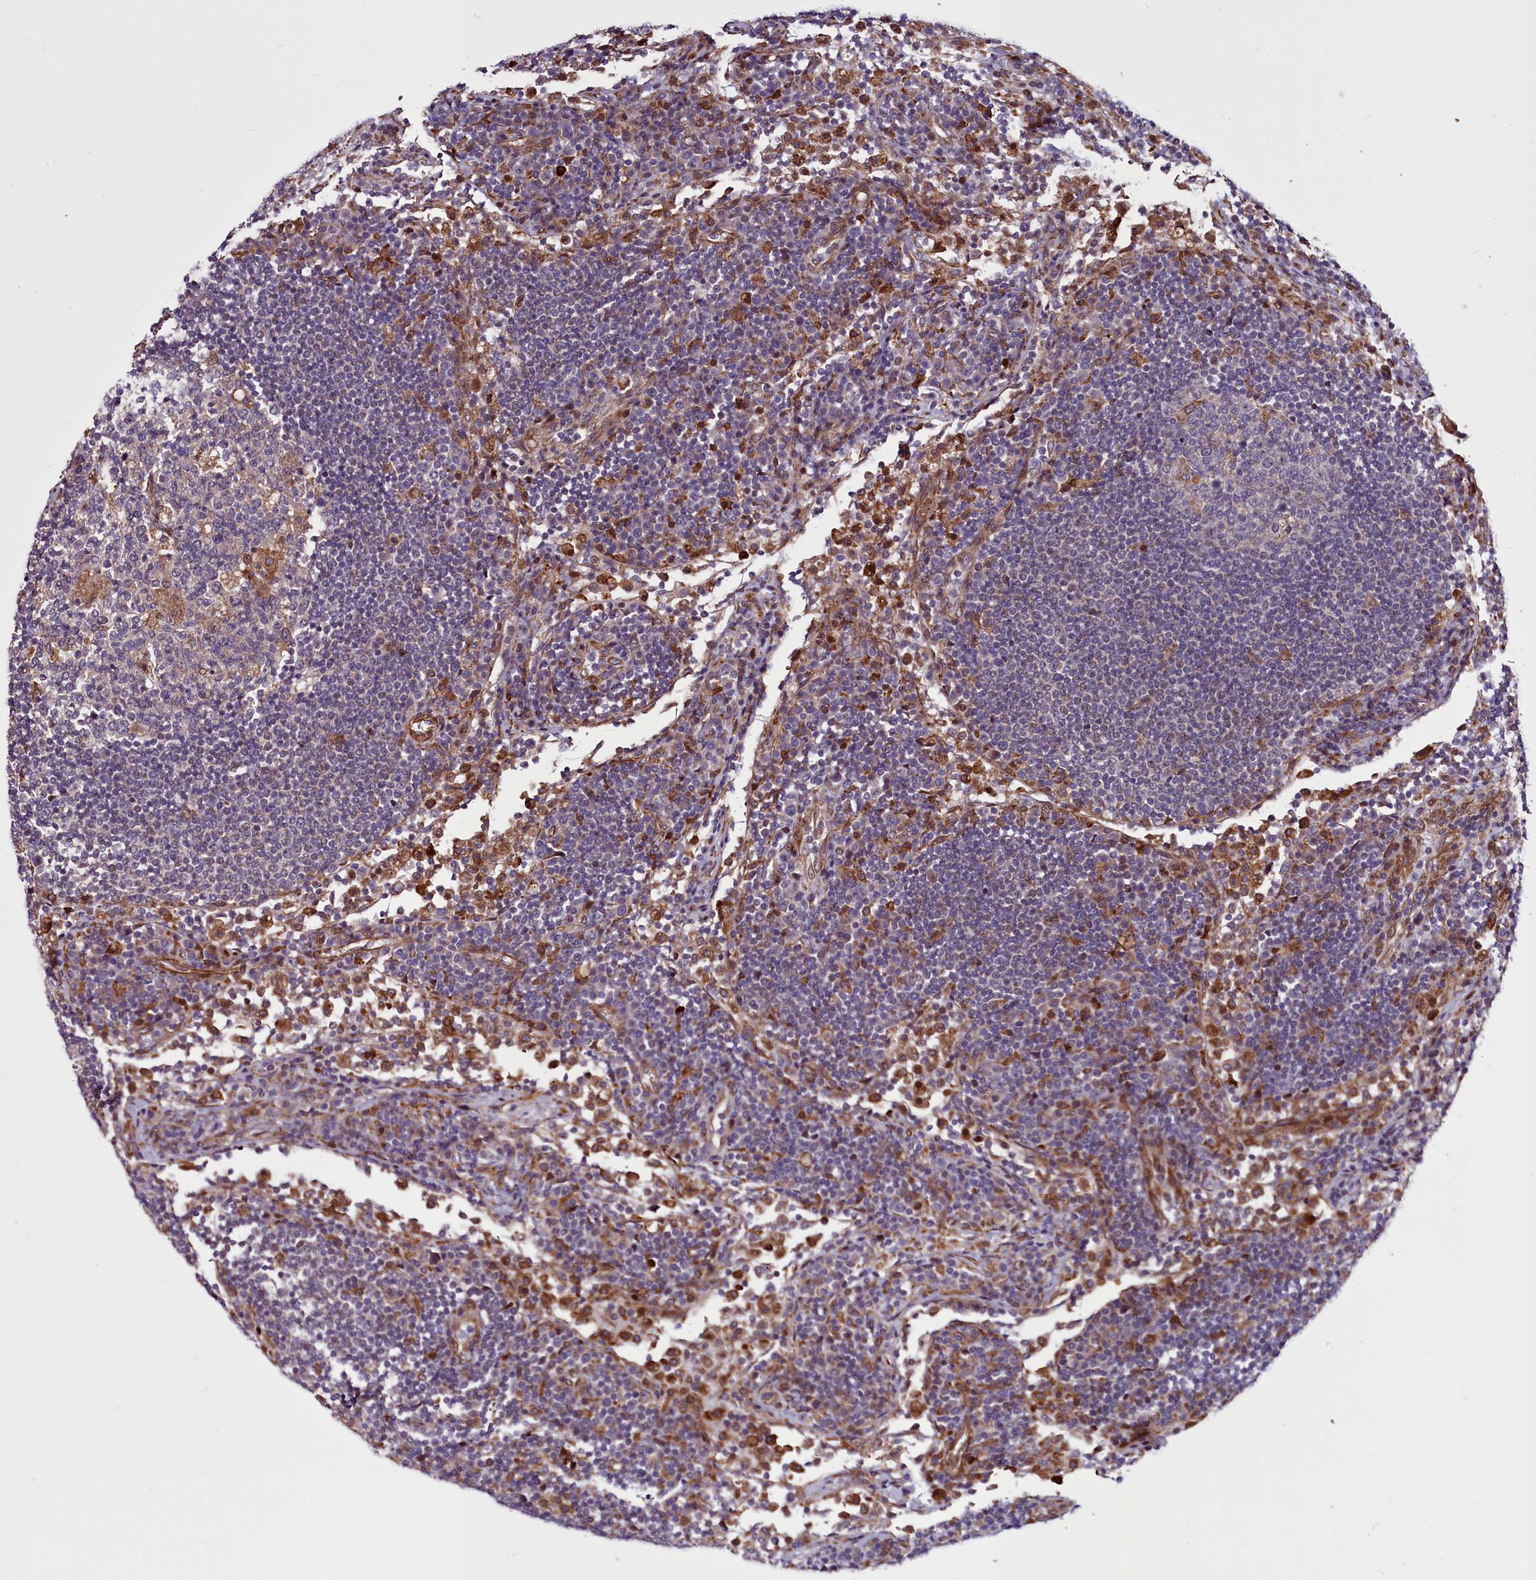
{"staining": {"intensity": "weak", "quantity": "<25%", "location": "cytoplasmic/membranous"}, "tissue": "lymph node", "cell_type": "Germinal center cells", "image_type": "normal", "snomed": [{"axis": "morphology", "description": "Normal tissue, NOS"}, {"axis": "topography", "description": "Lymph node"}], "caption": "Germinal center cells are negative for protein expression in normal human lymph node. (DAB immunohistochemistry (IHC) with hematoxylin counter stain).", "gene": "MCRIP1", "patient": {"sex": "female", "age": 53}}